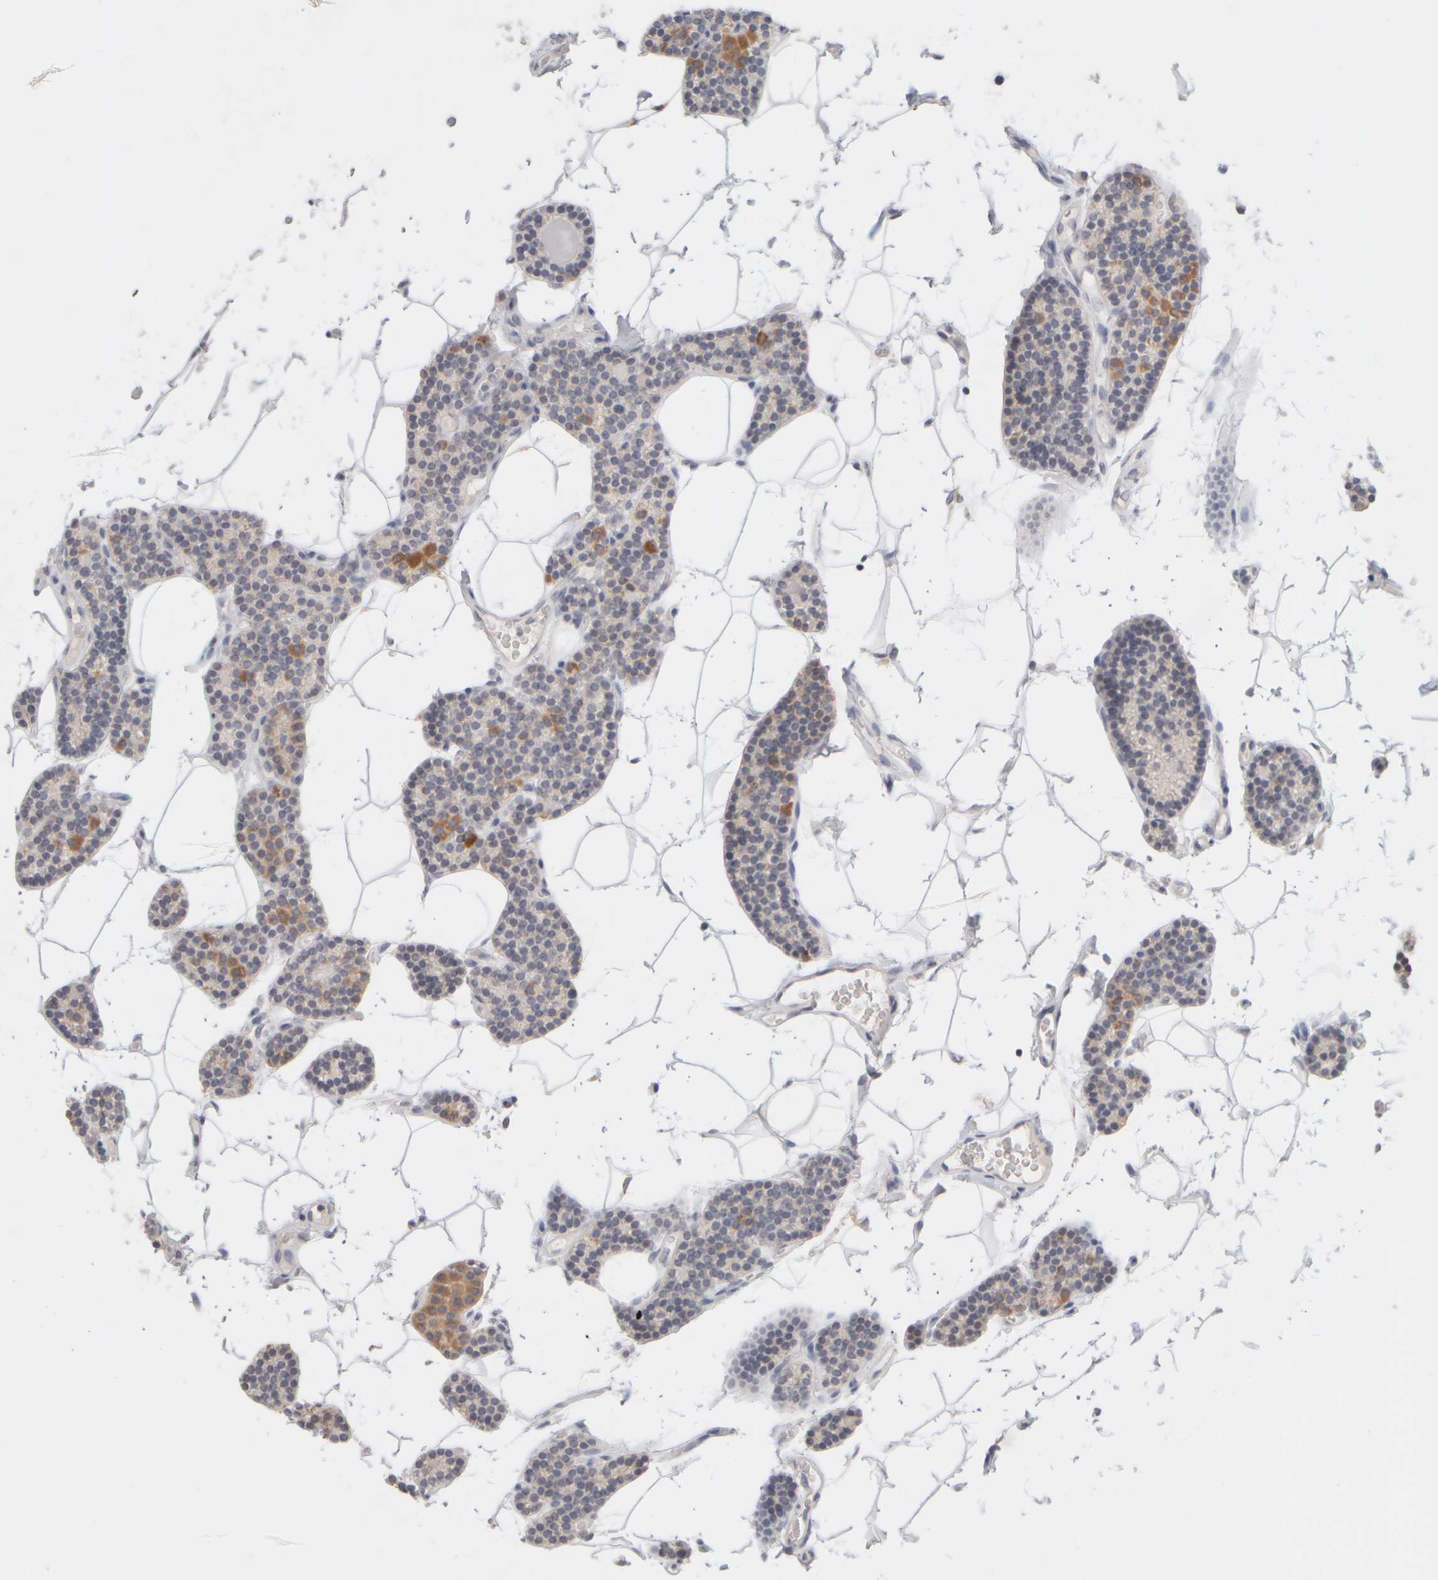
{"staining": {"intensity": "moderate", "quantity": "25%-75%", "location": "cytoplasmic/membranous"}, "tissue": "parathyroid gland", "cell_type": "Glandular cells", "image_type": "normal", "snomed": [{"axis": "morphology", "description": "Normal tissue, NOS"}, {"axis": "topography", "description": "Parathyroid gland"}], "caption": "Immunohistochemistry histopathology image of unremarkable human parathyroid gland stained for a protein (brown), which reveals medium levels of moderate cytoplasmic/membranous staining in approximately 25%-75% of glandular cells.", "gene": "ZNF112", "patient": {"sex": "male", "age": 52}}